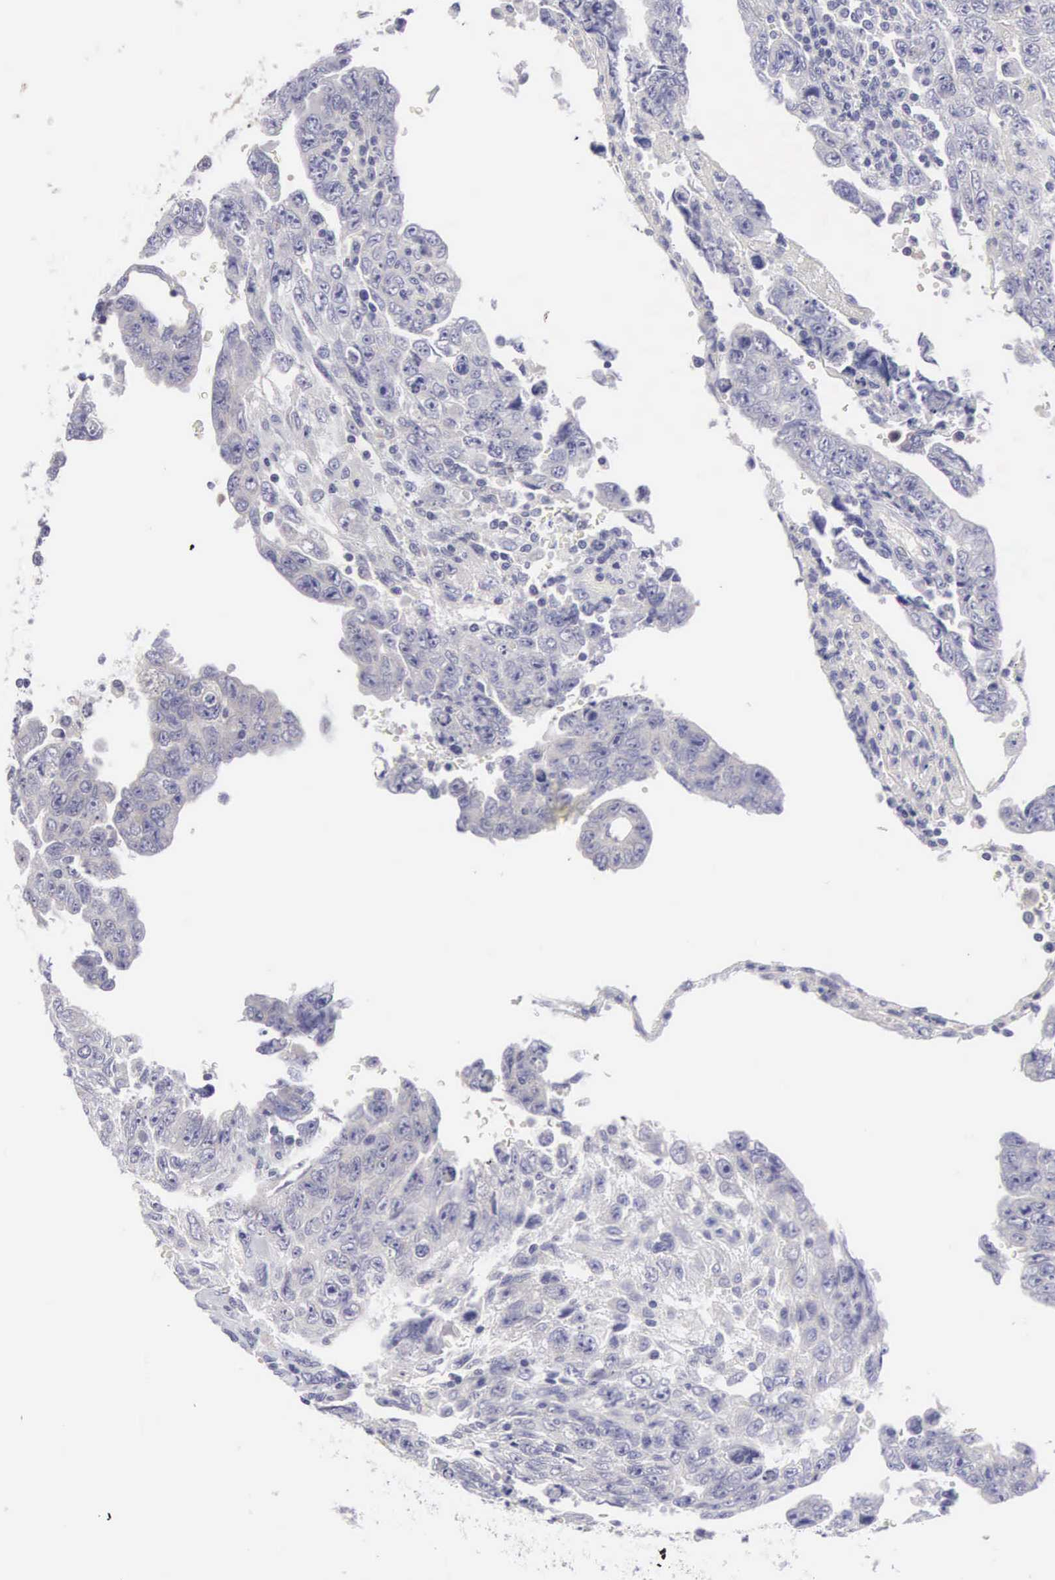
{"staining": {"intensity": "negative", "quantity": "none", "location": "none"}, "tissue": "testis cancer", "cell_type": "Tumor cells", "image_type": "cancer", "snomed": [{"axis": "morphology", "description": "Carcinoma, Embryonal, NOS"}, {"axis": "topography", "description": "Testis"}], "caption": "Tumor cells are negative for protein expression in human testis cancer (embryonal carcinoma).", "gene": "SLITRK4", "patient": {"sex": "male", "age": 28}}